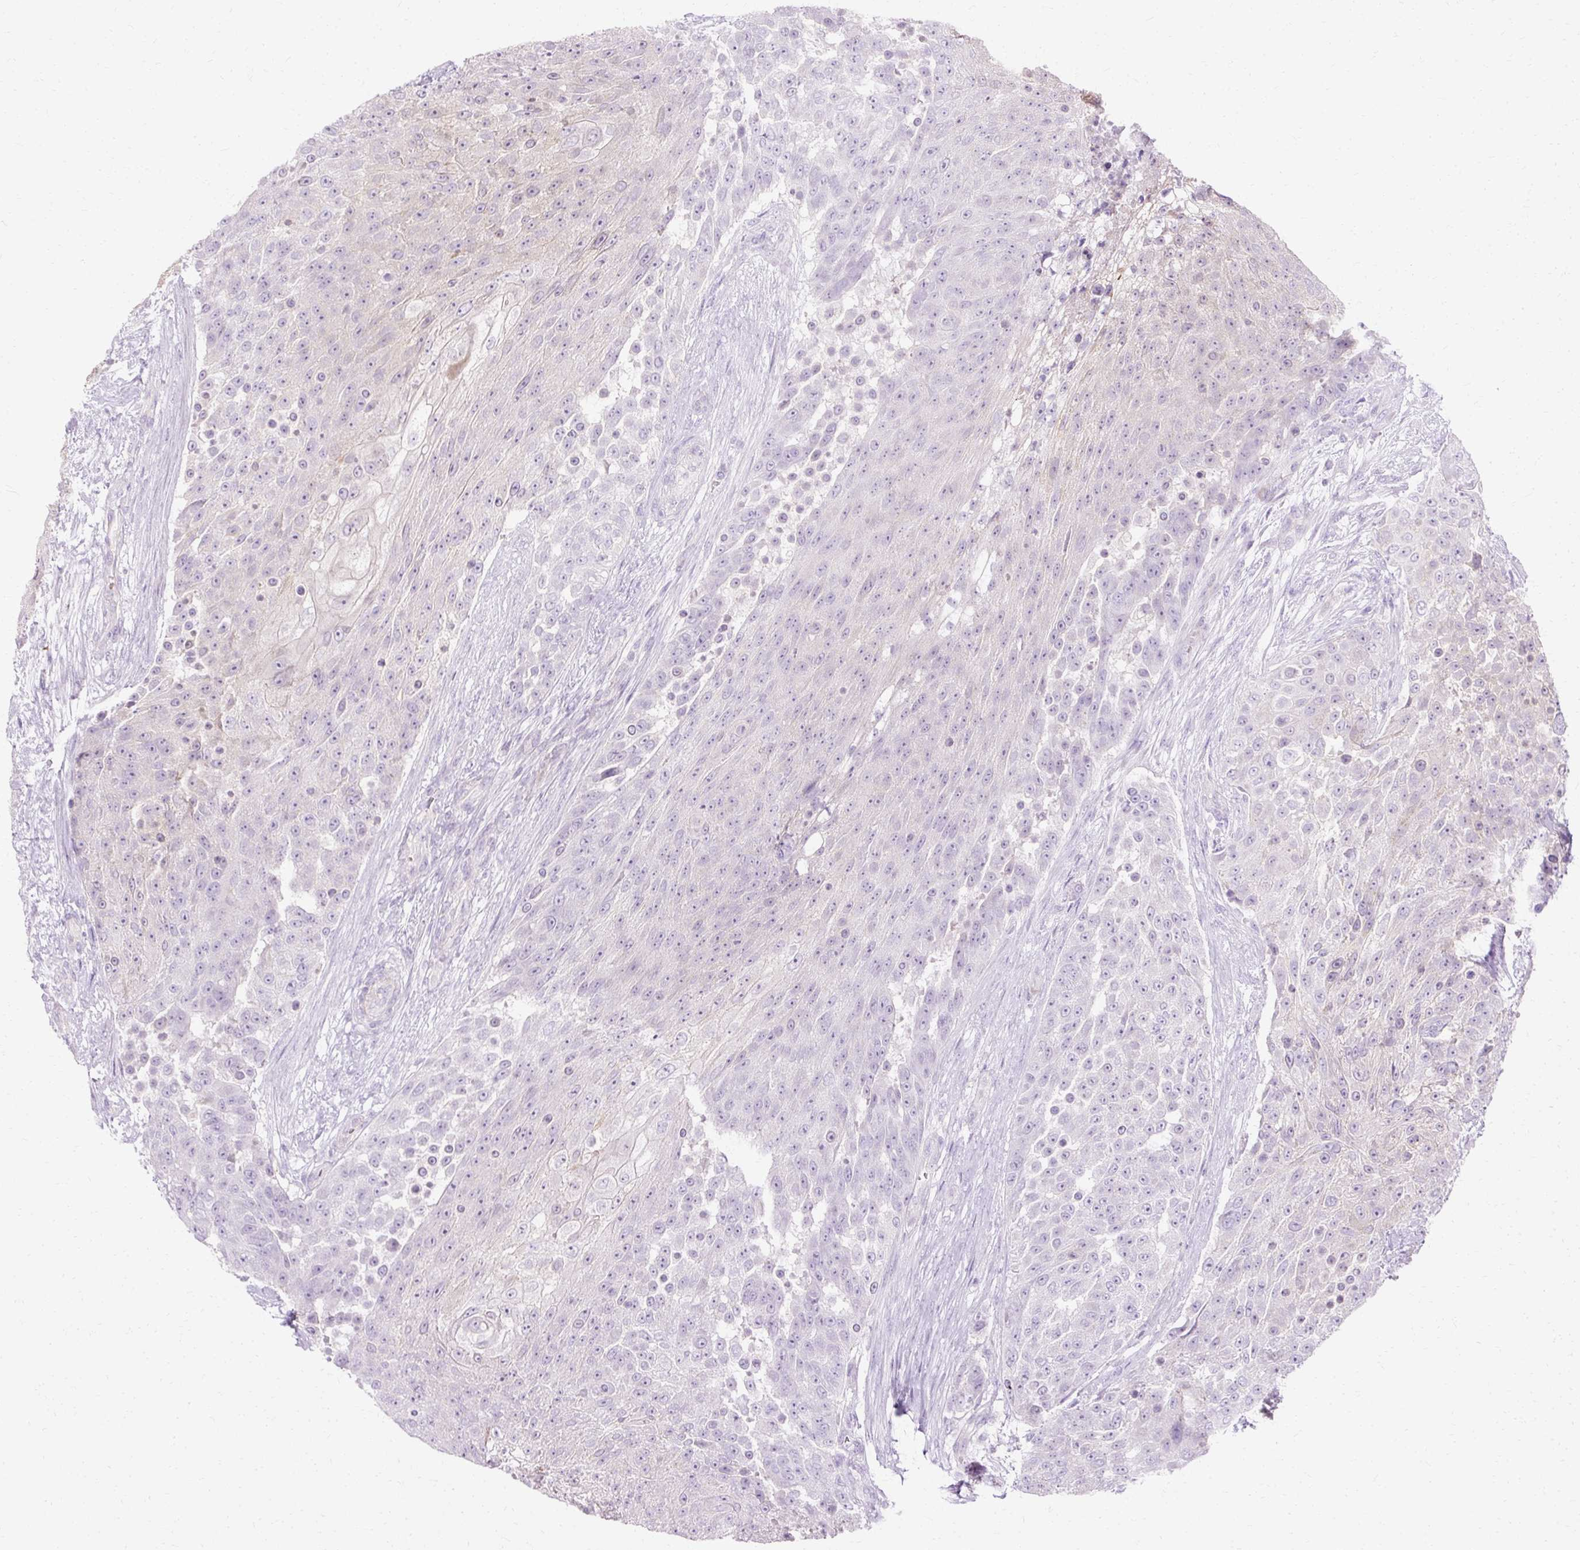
{"staining": {"intensity": "negative", "quantity": "none", "location": "none"}, "tissue": "urothelial cancer", "cell_type": "Tumor cells", "image_type": "cancer", "snomed": [{"axis": "morphology", "description": "Urothelial carcinoma, High grade"}, {"axis": "topography", "description": "Urinary bladder"}], "caption": "IHC micrograph of neoplastic tissue: high-grade urothelial carcinoma stained with DAB shows no significant protein expression in tumor cells.", "gene": "HSD11B1", "patient": {"sex": "female", "age": 63}}